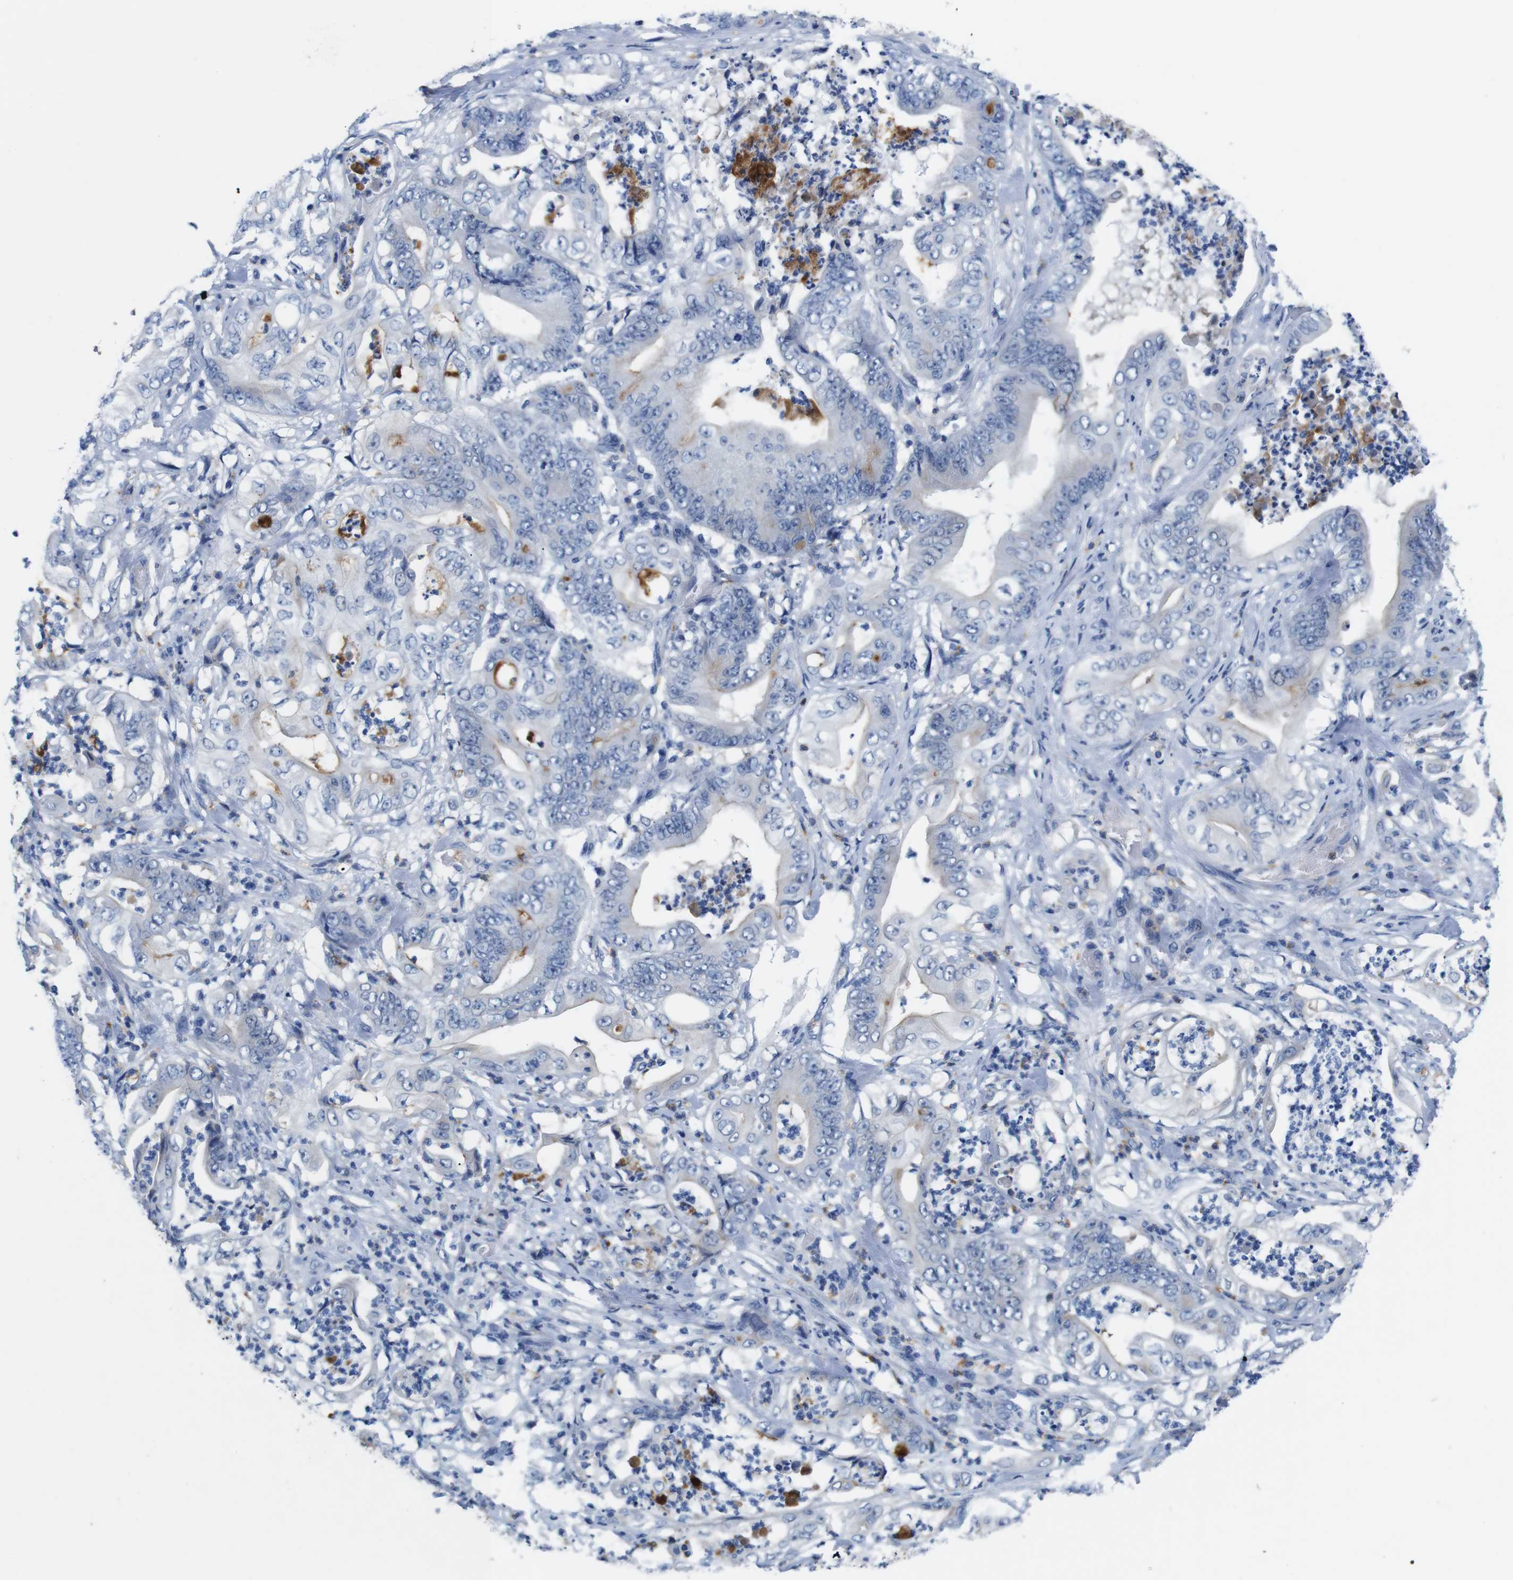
{"staining": {"intensity": "negative", "quantity": "none", "location": "none"}, "tissue": "stomach cancer", "cell_type": "Tumor cells", "image_type": "cancer", "snomed": [{"axis": "morphology", "description": "Adenocarcinoma, NOS"}, {"axis": "topography", "description": "Stomach"}], "caption": "Human stomach cancer stained for a protein using immunohistochemistry (IHC) displays no positivity in tumor cells.", "gene": "C1RL", "patient": {"sex": "female", "age": 73}}